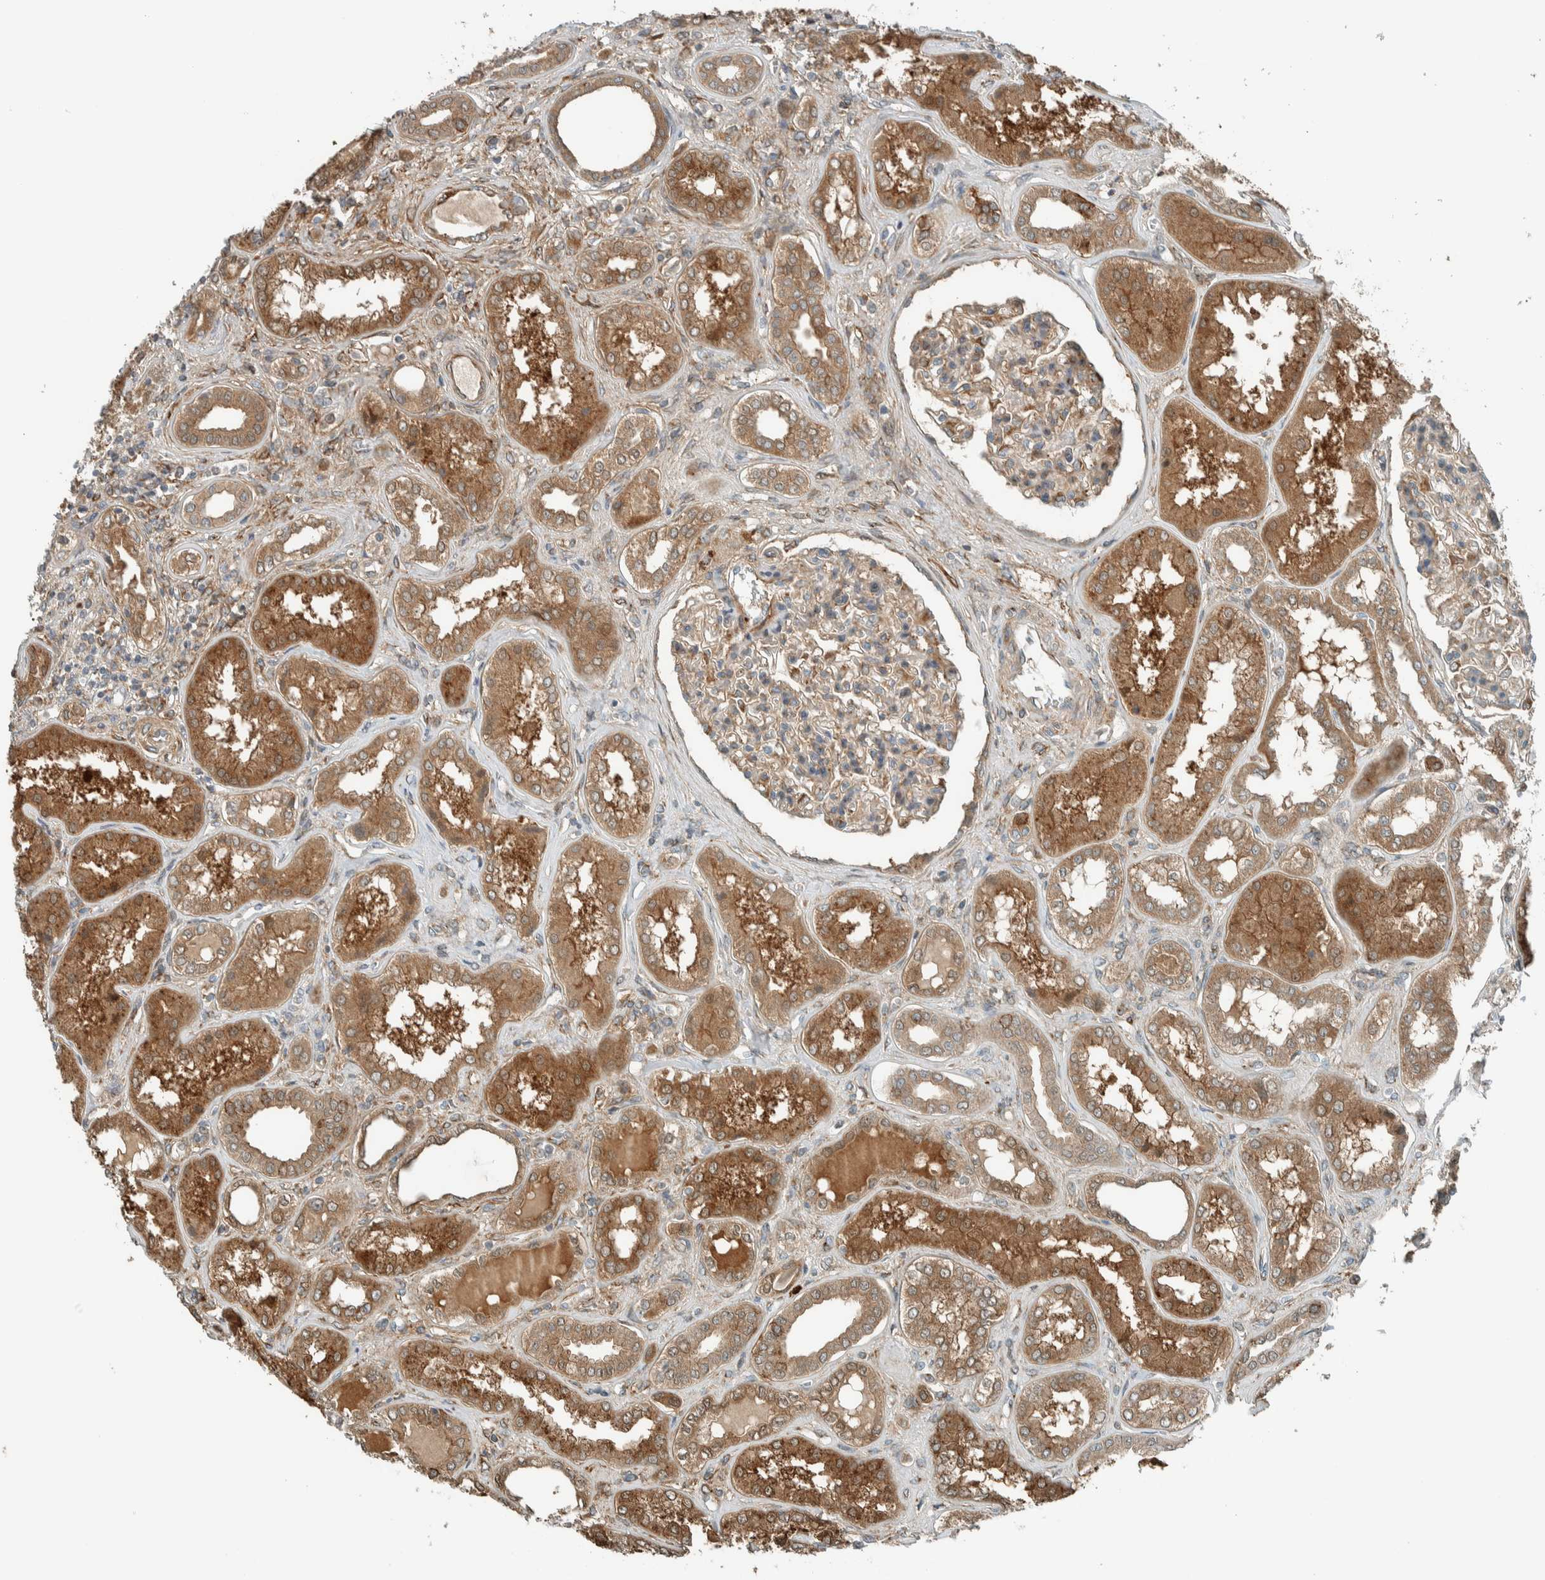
{"staining": {"intensity": "moderate", "quantity": ">75%", "location": "cytoplasmic/membranous"}, "tissue": "kidney", "cell_type": "Cells in glomeruli", "image_type": "normal", "snomed": [{"axis": "morphology", "description": "Normal tissue, NOS"}, {"axis": "topography", "description": "Kidney"}], "caption": "Immunohistochemistry (DAB) staining of unremarkable human kidney exhibits moderate cytoplasmic/membranous protein expression in approximately >75% of cells in glomeruli. (Stains: DAB in brown, nuclei in blue, Microscopy: brightfield microscopy at high magnification).", "gene": "EXOC7", "patient": {"sex": "female", "age": 56}}